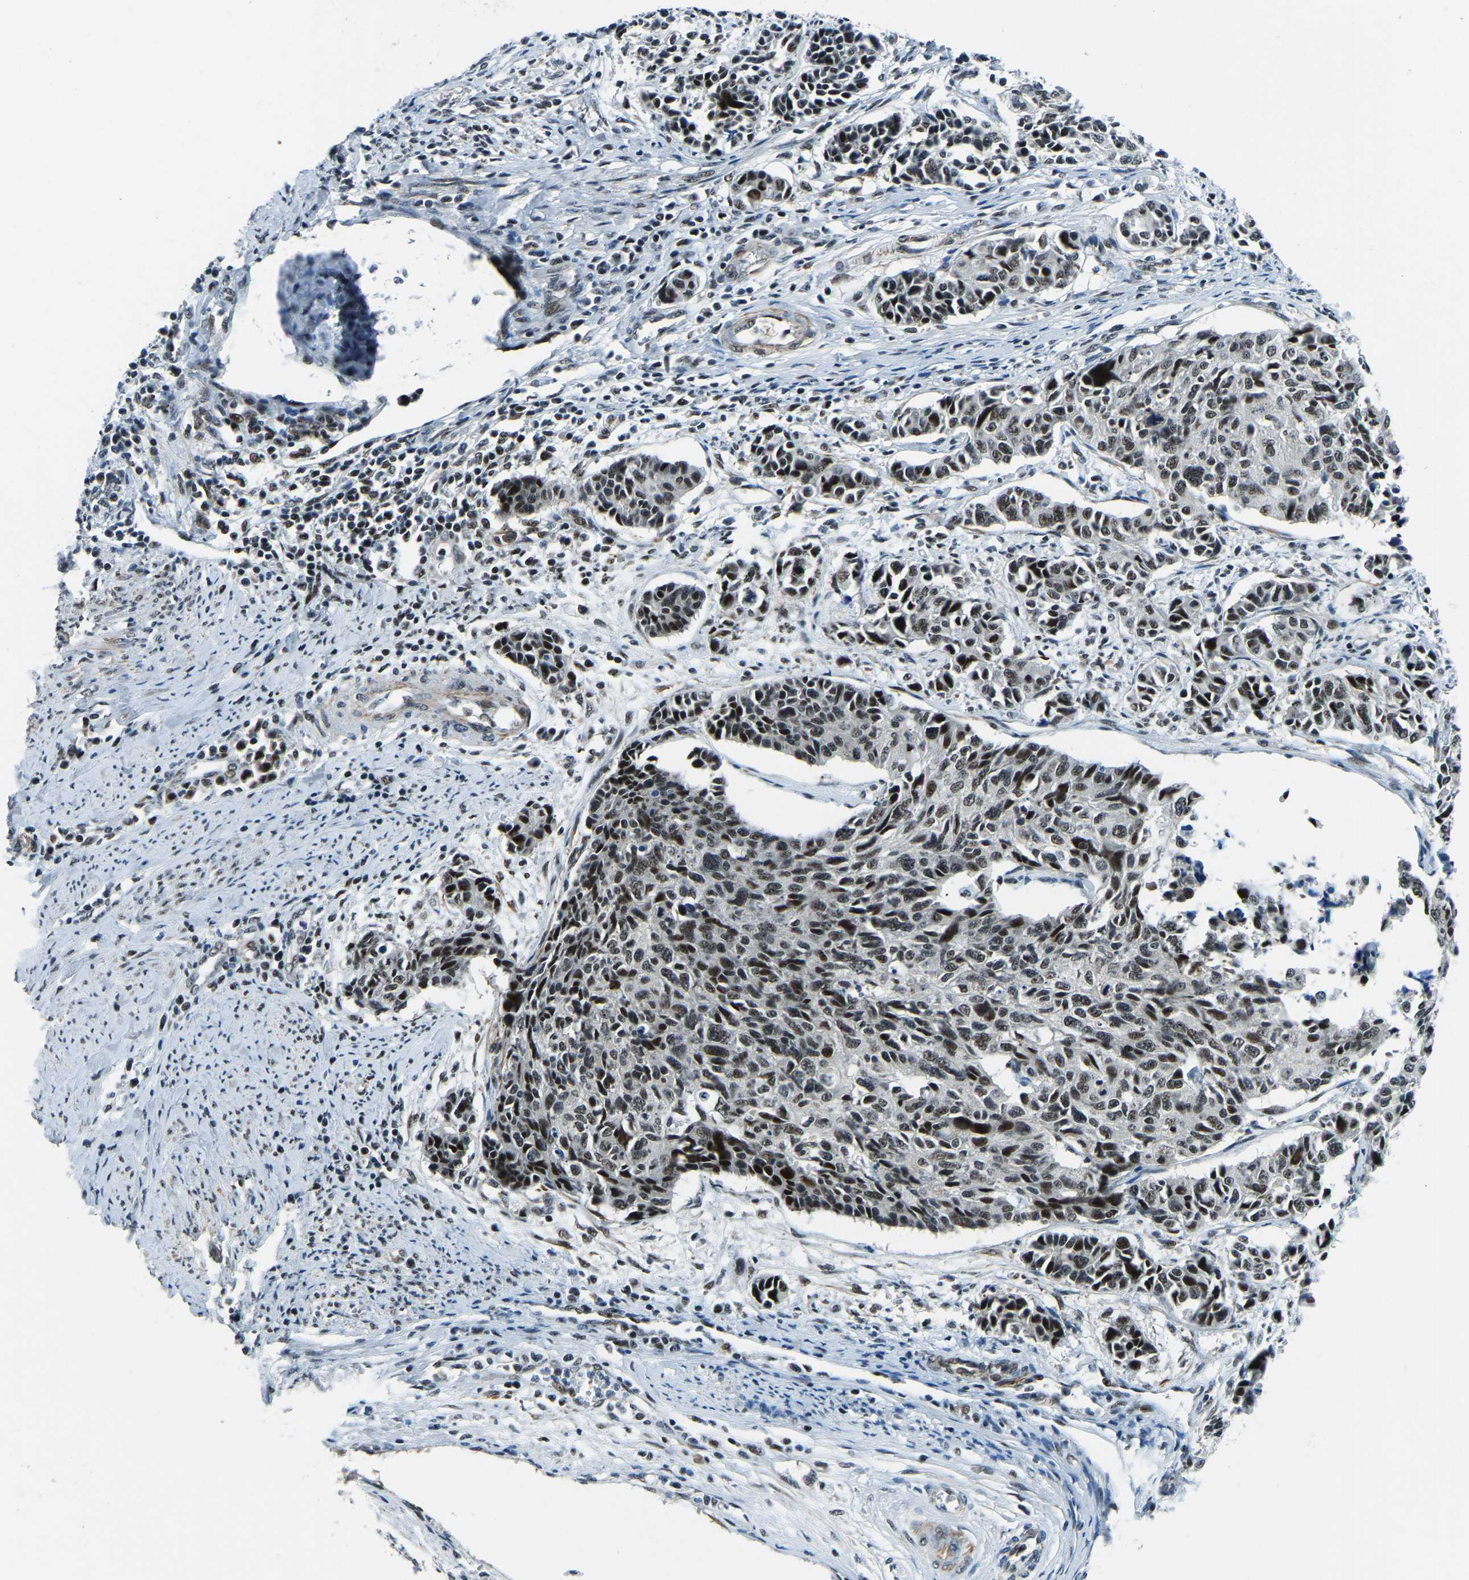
{"staining": {"intensity": "moderate", "quantity": ">75%", "location": "nuclear"}, "tissue": "cervical cancer", "cell_type": "Tumor cells", "image_type": "cancer", "snomed": [{"axis": "morphology", "description": "Normal tissue, NOS"}, {"axis": "morphology", "description": "Squamous cell carcinoma, NOS"}, {"axis": "topography", "description": "Cervix"}], "caption": "Immunohistochemical staining of human cervical cancer exhibits medium levels of moderate nuclear positivity in about >75% of tumor cells.", "gene": "PRCC", "patient": {"sex": "female", "age": 35}}